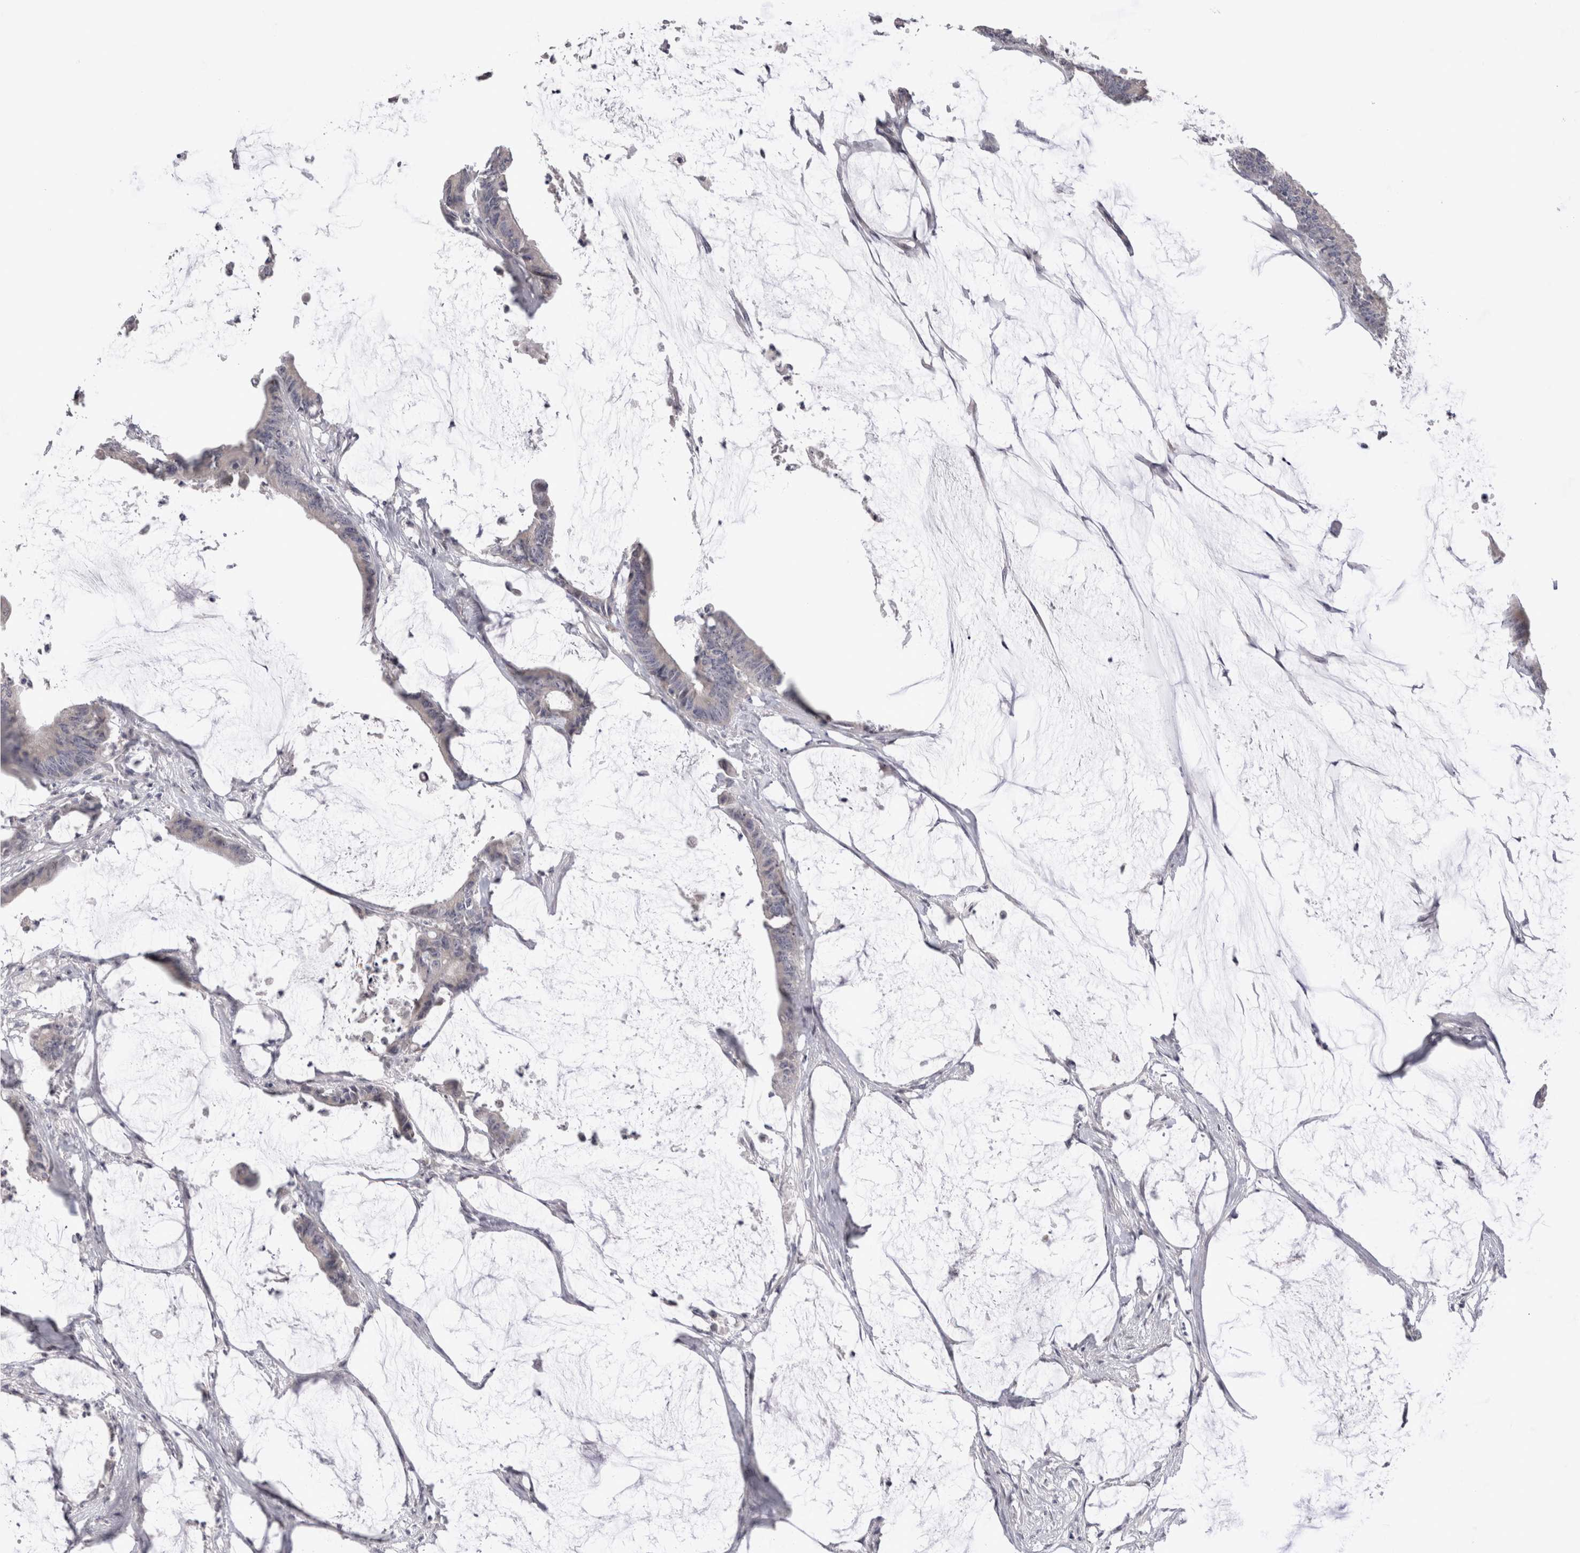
{"staining": {"intensity": "negative", "quantity": "none", "location": "none"}, "tissue": "colorectal cancer", "cell_type": "Tumor cells", "image_type": "cancer", "snomed": [{"axis": "morphology", "description": "Adenocarcinoma, NOS"}, {"axis": "topography", "description": "Rectum"}], "caption": "Immunohistochemistry histopathology image of colorectal cancer stained for a protein (brown), which shows no positivity in tumor cells.", "gene": "CRYBG1", "patient": {"sex": "female", "age": 66}}